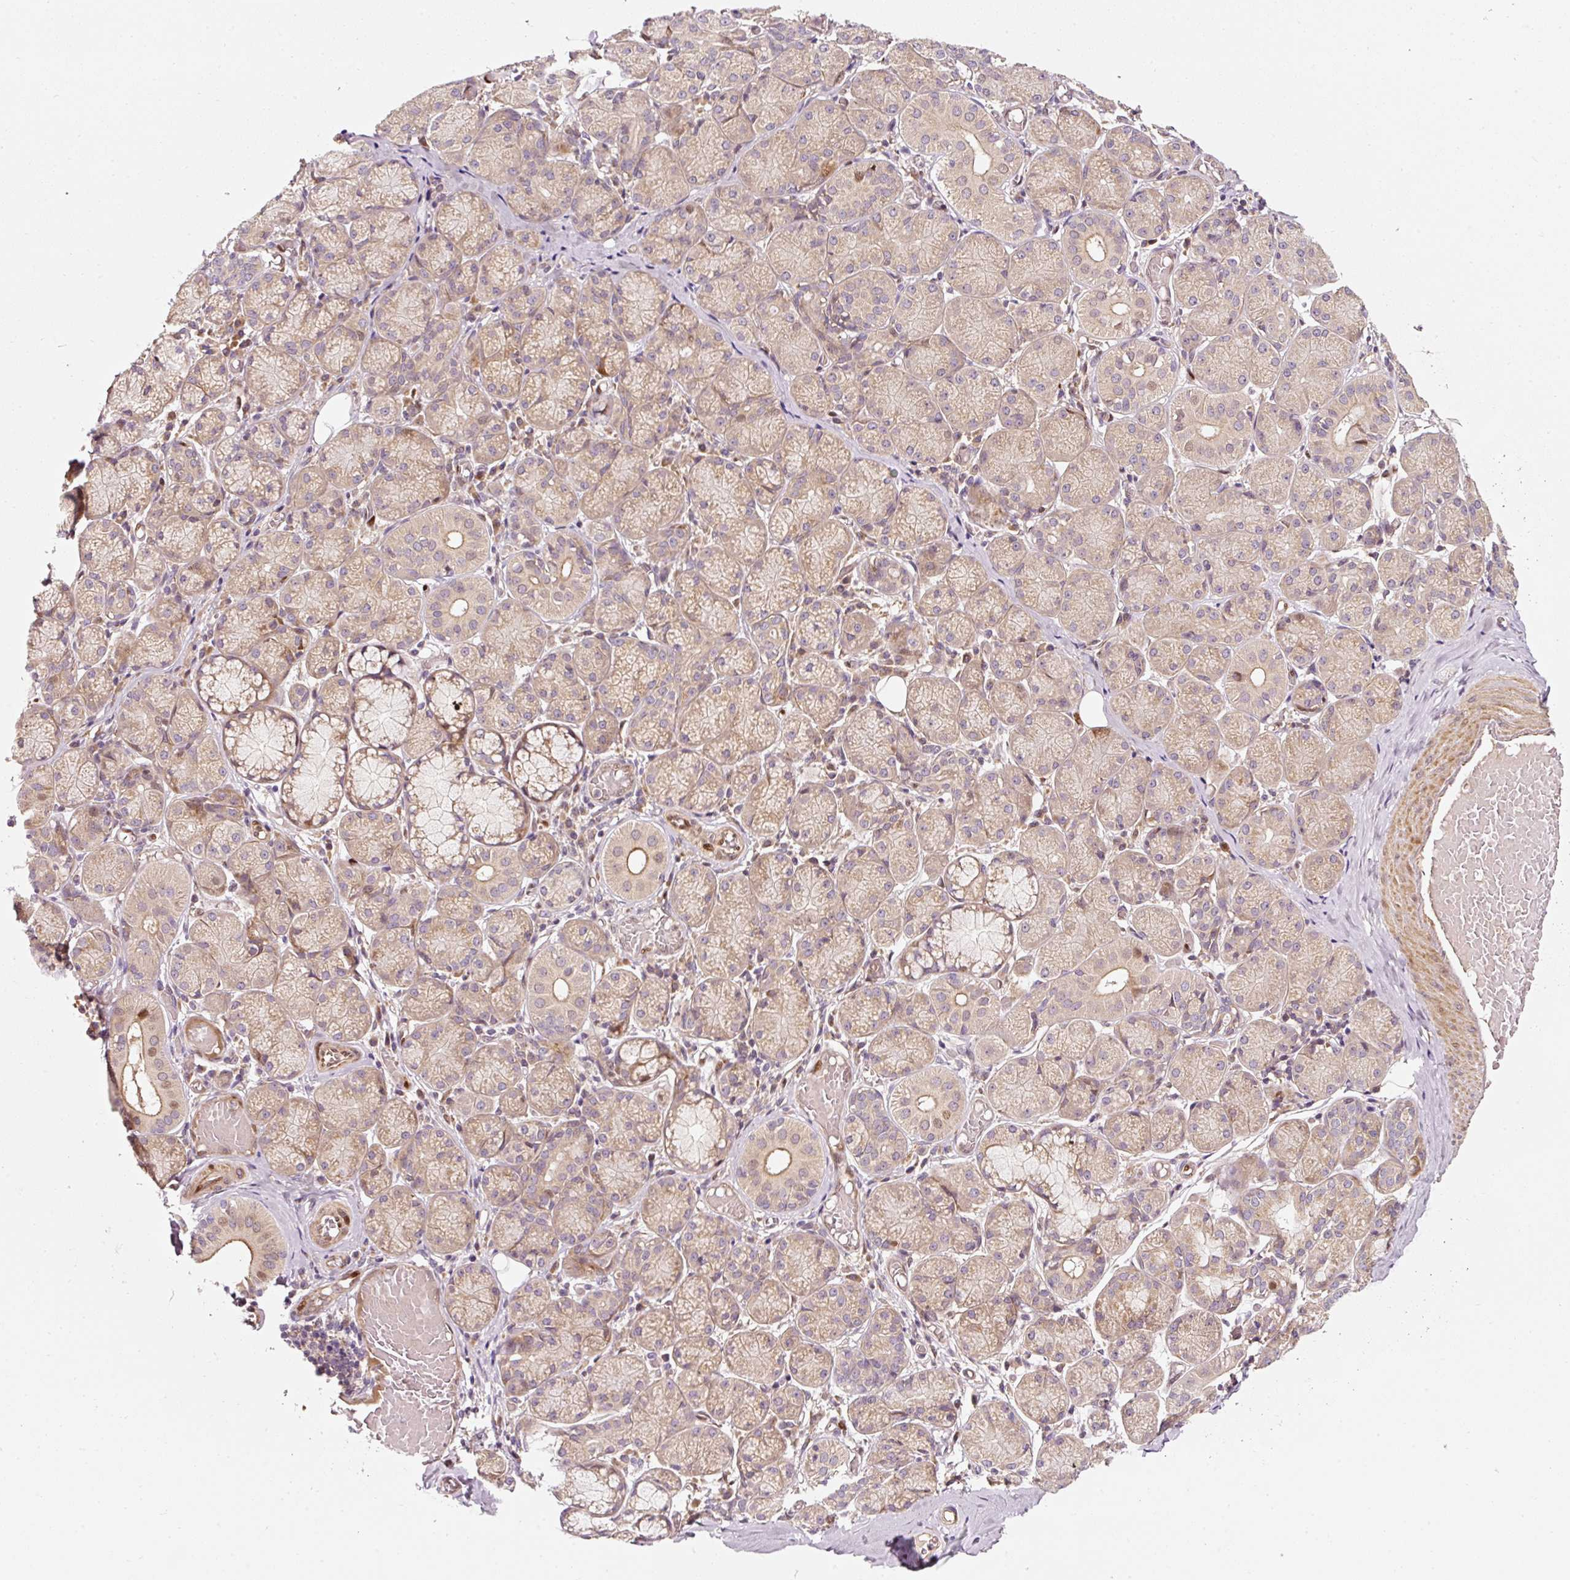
{"staining": {"intensity": "negative", "quantity": "none", "location": "none"}, "tissue": "adipose tissue", "cell_type": "Adipocytes", "image_type": "normal", "snomed": [{"axis": "morphology", "description": "Normal tissue, NOS"}, {"axis": "topography", "description": "Salivary gland"}, {"axis": "topography", "description": "Peripheral nerve tissue"}], "caption": "Immunohistochemistry of benign adipose tissue exhibits no staining in adipocytes. (DAB immunohistochemistry, high magnification).", "gene": "NAPA", "patient": {"sex": "female", "age": 24}}